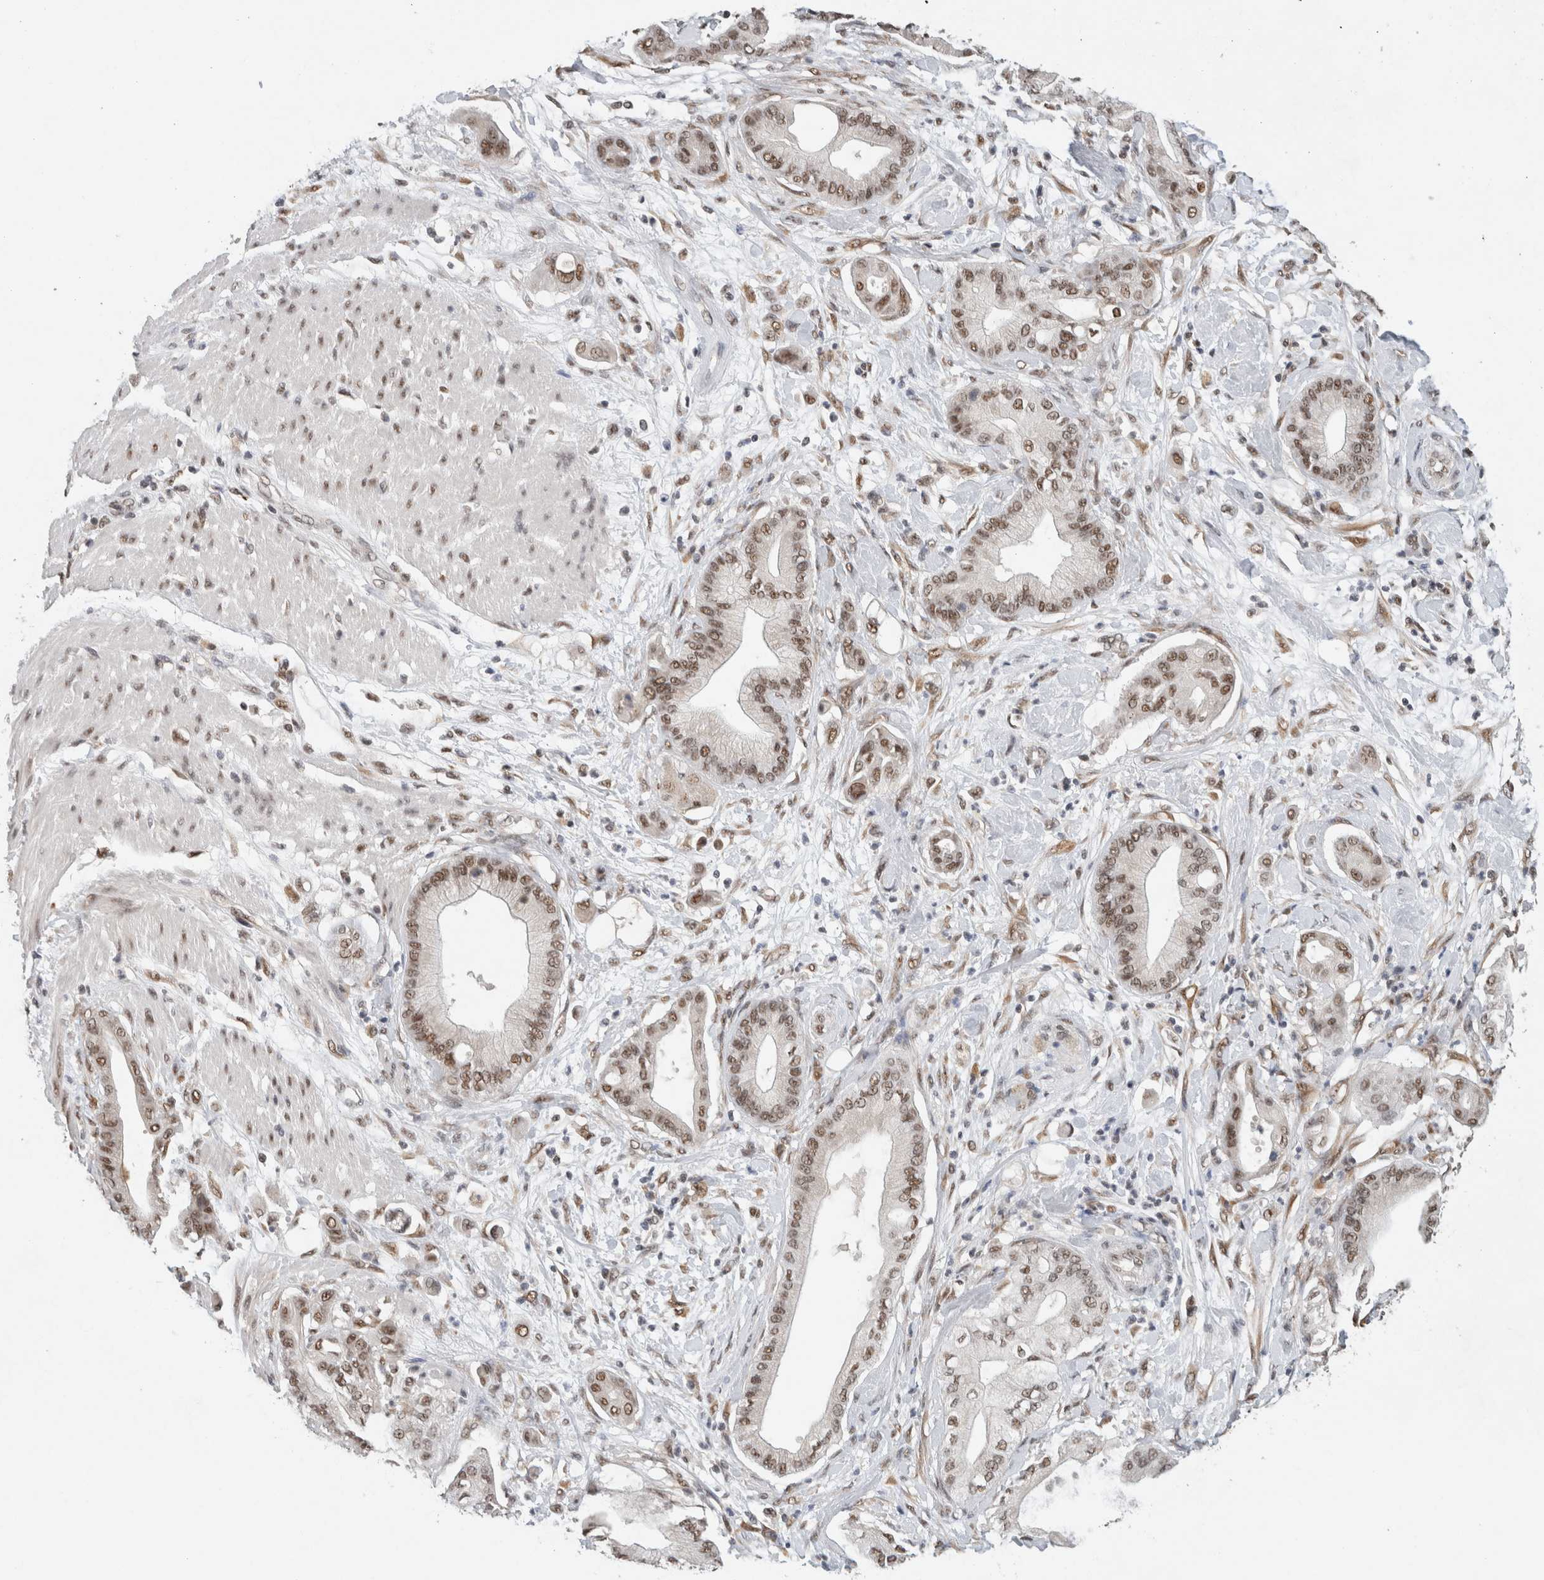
{"staining": {"intensity": "moderate", "quantity": ">75%", "location": "nuclear"}, "tissue": "pancreatic cancer", "cell_type": "Tumor cells", "image_type": "cancer", "snomed": [{"axis": "morphology", "description": "Adenocarcinoma, NOS"}, {"axis": "morphology", "description": "Adenocarcinoma, metastatic, NOS"}, {"axis": "topography", "description": "Lymph node"}, {"axis": "topography", "description": "Pancreas"}, {"axis": "topography", "description": "Duodenum"}], "caption": "Human pancreatic cancer (metastatic adenocarcinoma) stained with a brown dye reveals moderate nuclear positive positivity in approximately >75% of tumor cells.", "gene": "DDX42", "patient": {"sex": "female", "age": 64}}